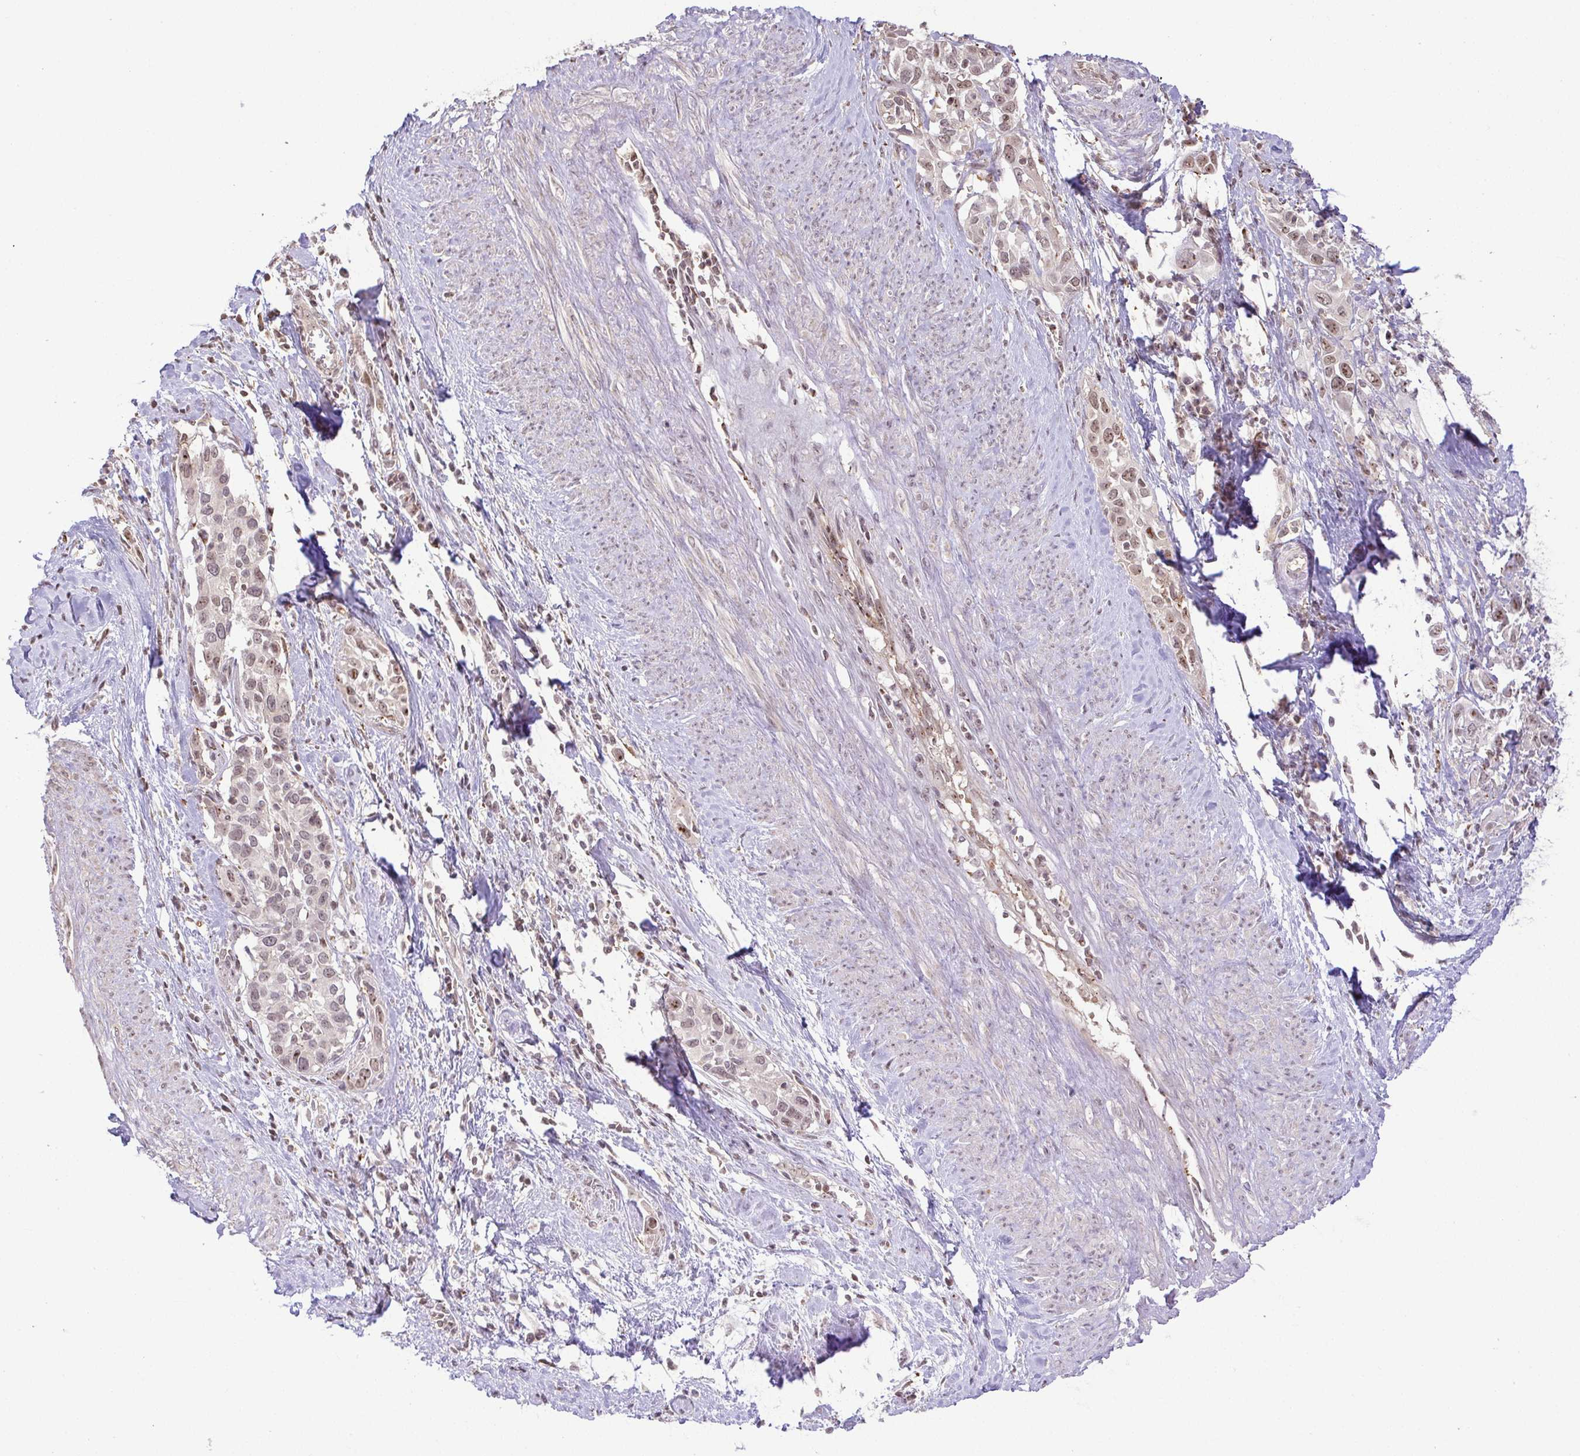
{"staining": {"intensity": "weak", "quantity": ">75%", "location": "nuclear"}, "tissue": "cervical cancer", "cell_type": "Tumor cells", "image_type": "cancer", "snomed": [{"axis": "morphology", "description": "Squamous cell carcinoma, NOS"}, {"axis": "topography", "description": "Cervix"}], "caption": "Immunohistochemistry (IHC) (DAB (3,3'-diaminobenzidine)) staining of cervical cancer (squamous cell carcinoma) exhibits weak nuclear protein positivity in about >75% of tumor cells. (brown staining indicates protein expression, while blue staining denotes nuclei).", "gene": "RSL24D1", "patient": {"sex": "female", "age": 51}}